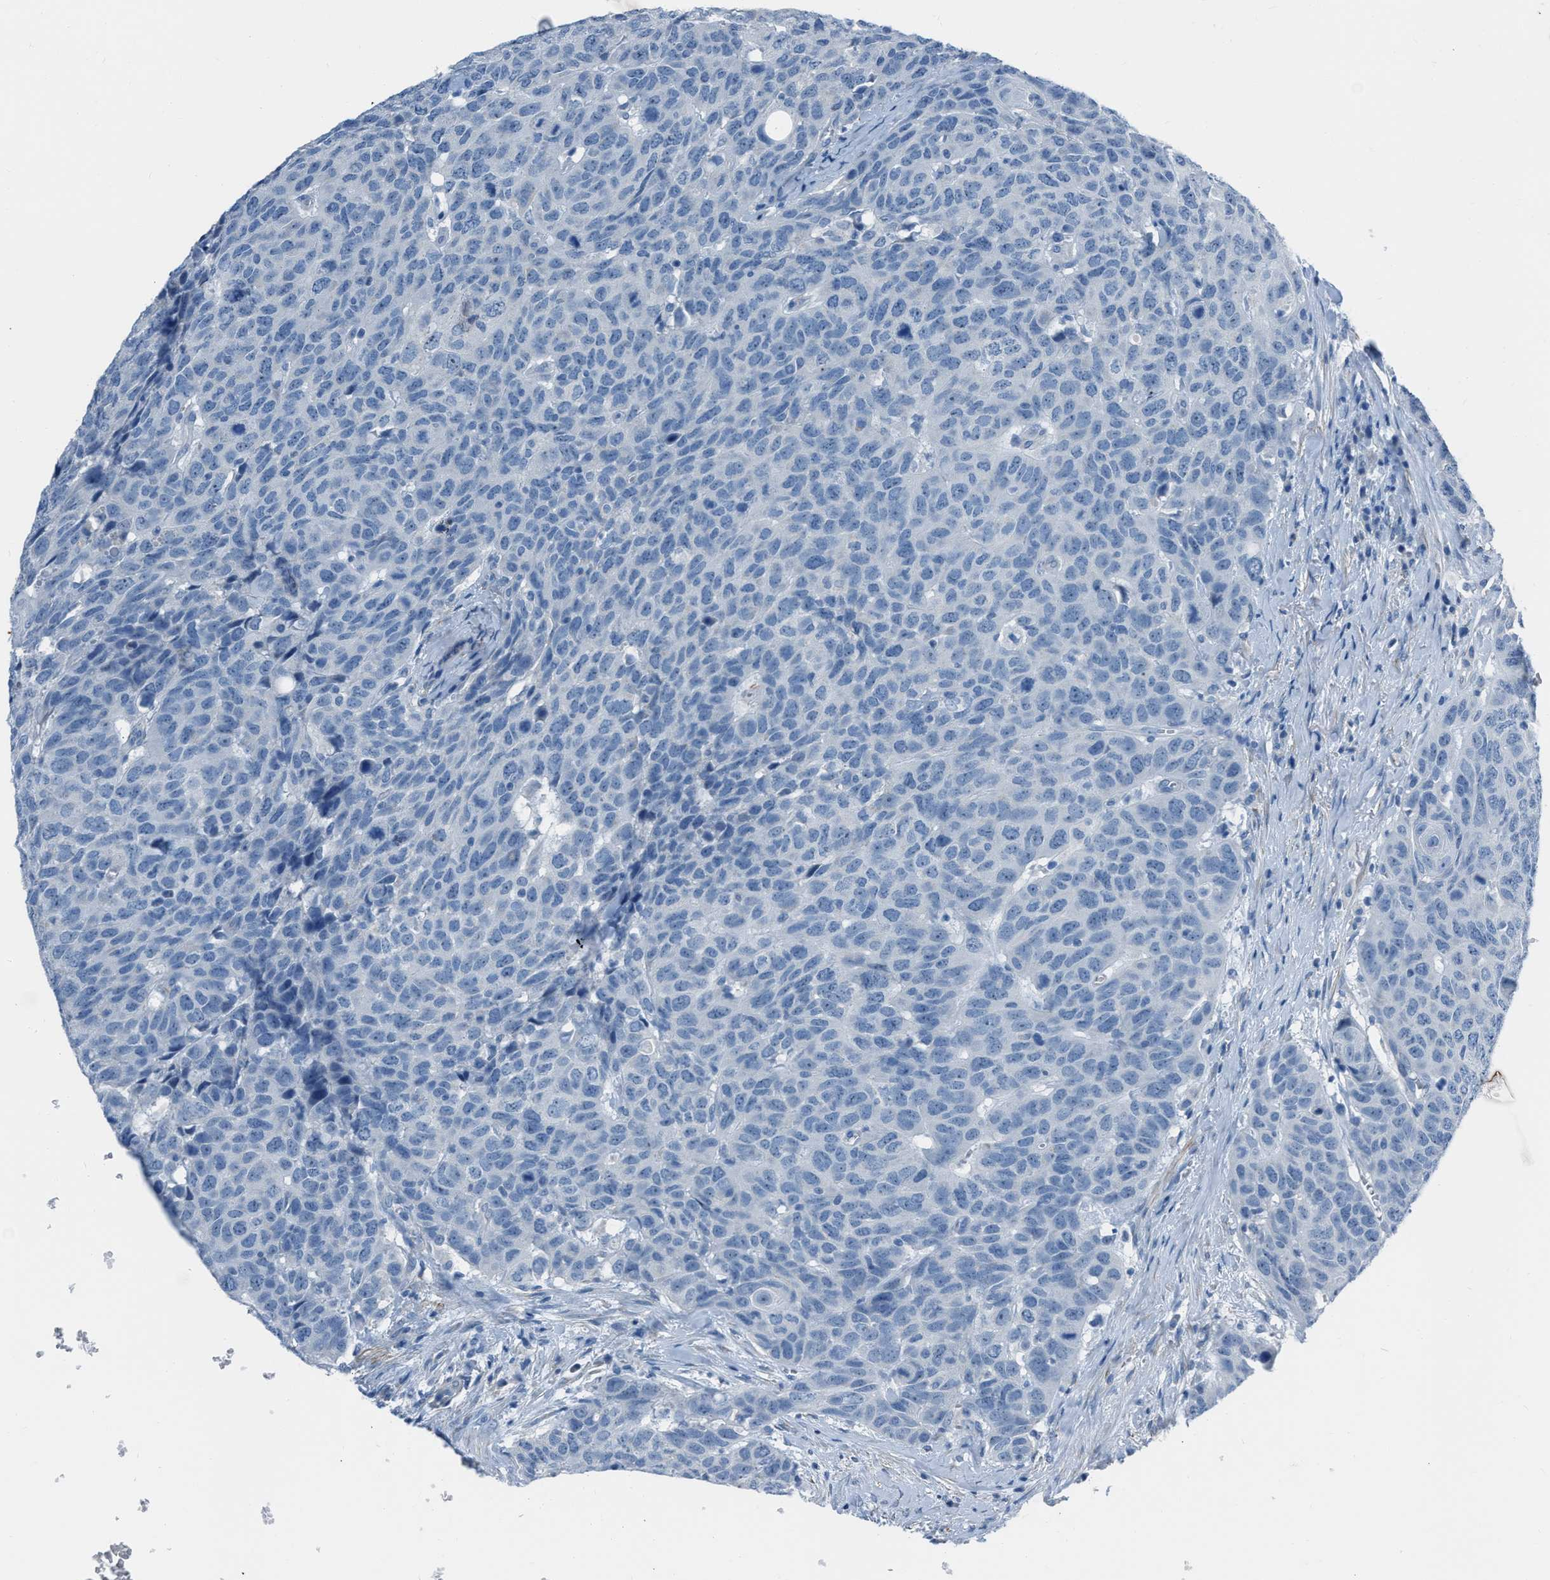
{"staining": {"intensity": "negative", "quantity": "none", "location": "none"}, "tissue": "head and neck cancer", "cell_type": "Tumor cells", "image_type": "cancer", "snomed": [{"axis": "morphology", "description": "Squamous cell carcinoma, NOS"}, {"axis": "topography", "description": "Head-Neck"}], "caption": "High magnification brightfield microscopy of head and neck cancer (squamous cell carcinoma) stained with DAB (3,3'-diaminobenzidine) (brown) and counterstained with hematoxylin (blue): tumor cells show no significant positivity. (IHC, brightfield microscopy, high magnification).", "gene": "SPATC1L", "patient": {"sex": "male", "age": 66}}